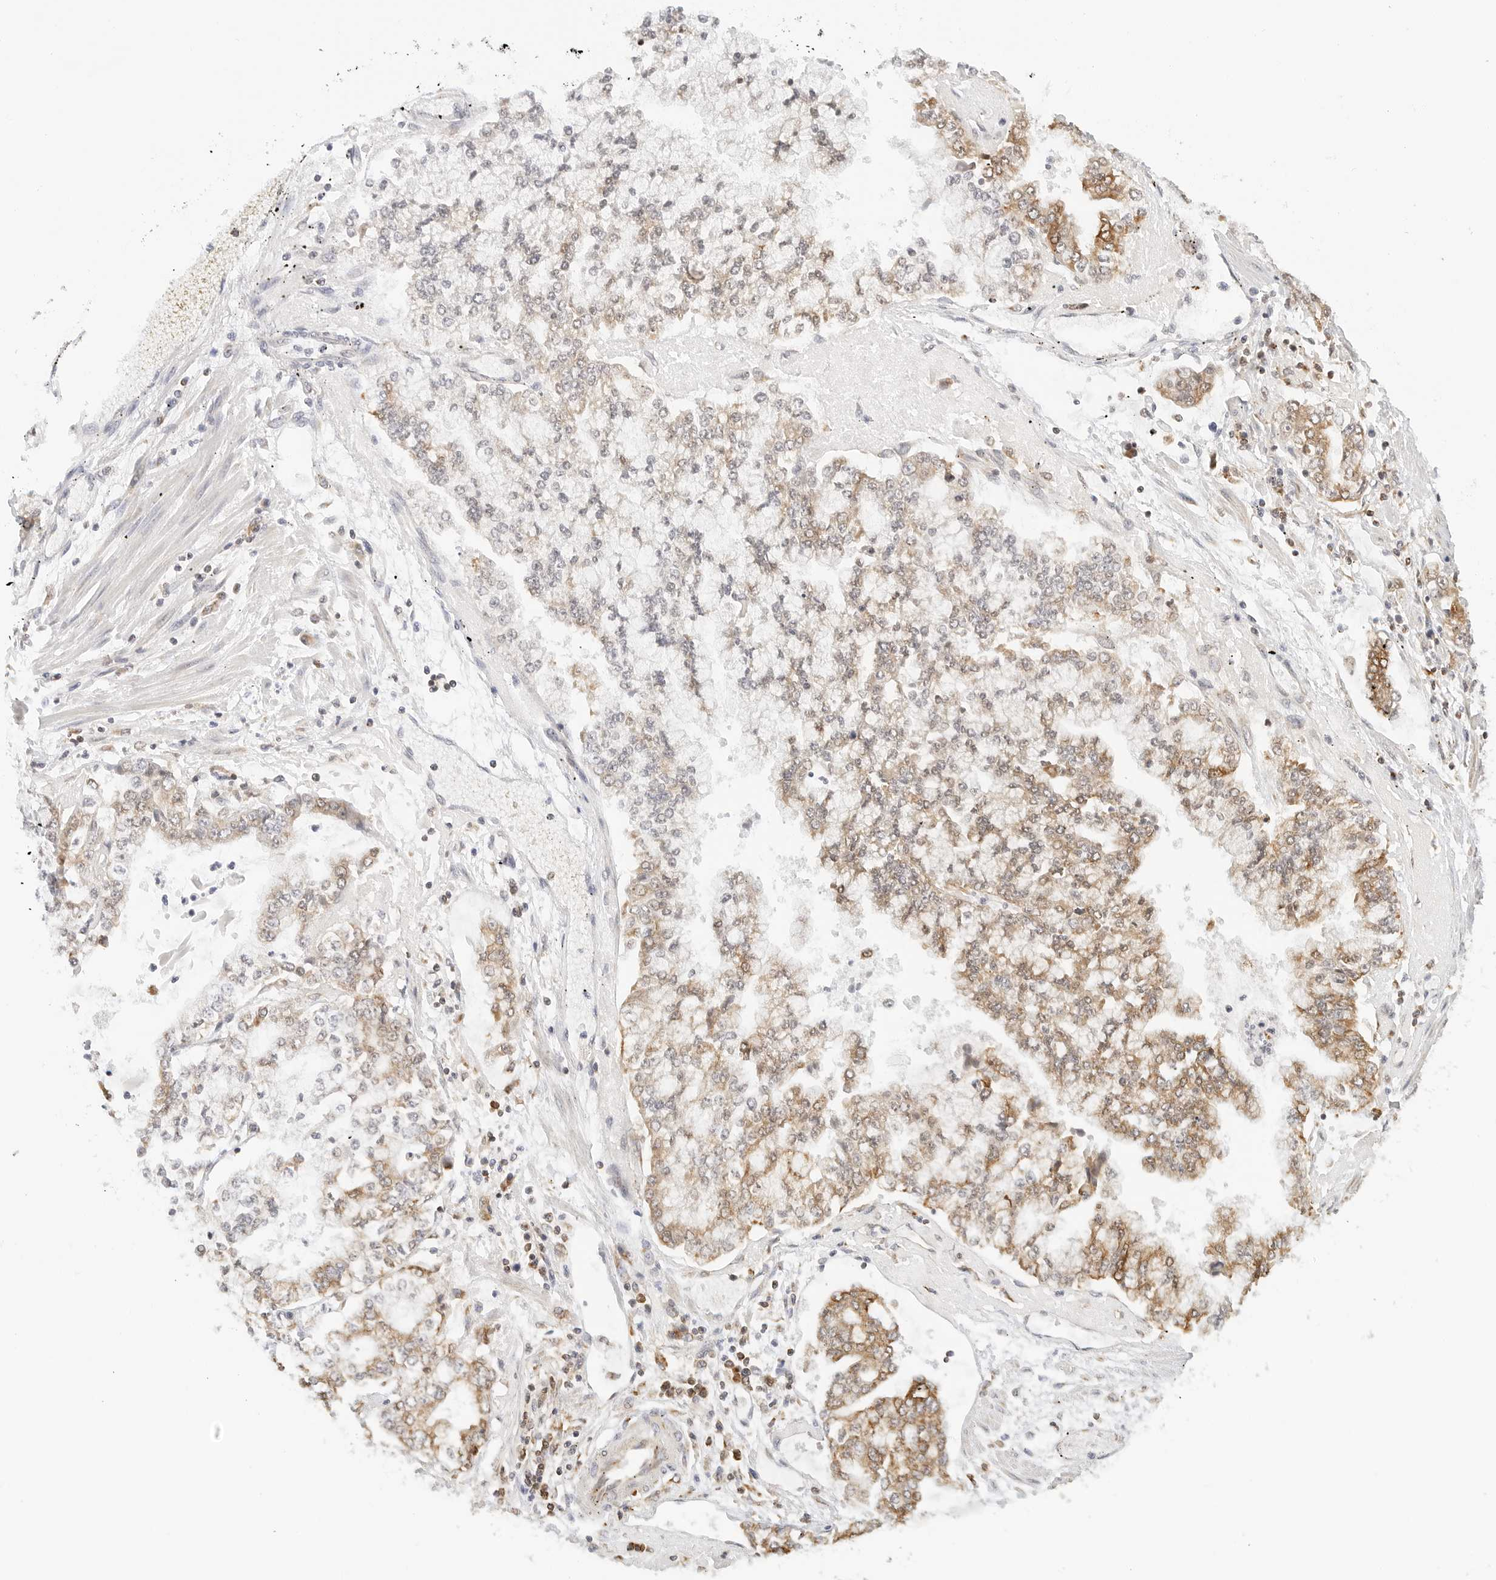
{"staining": {"intensity": "moderate", "quantity": "<25%", "location": "cytoplasmic/membranous"}, "tissue": "stomach cancer", "cell_type": "Tumor cells", "image_type": "cancer", "snomed": [{"axis": "morphology", "description": "Adenocarcinoma, NOS"}, {"axis": "topography", "description": "Stomach"}], "caption": "An image showing moderate cytoplasmic/membranous positivity in approximately <25% of tumor cells in stomach cancer, as visualized by brown immunohistochemical staining.", "gene": "ATL1", "patient": {"sex": "male", "age": 76}}